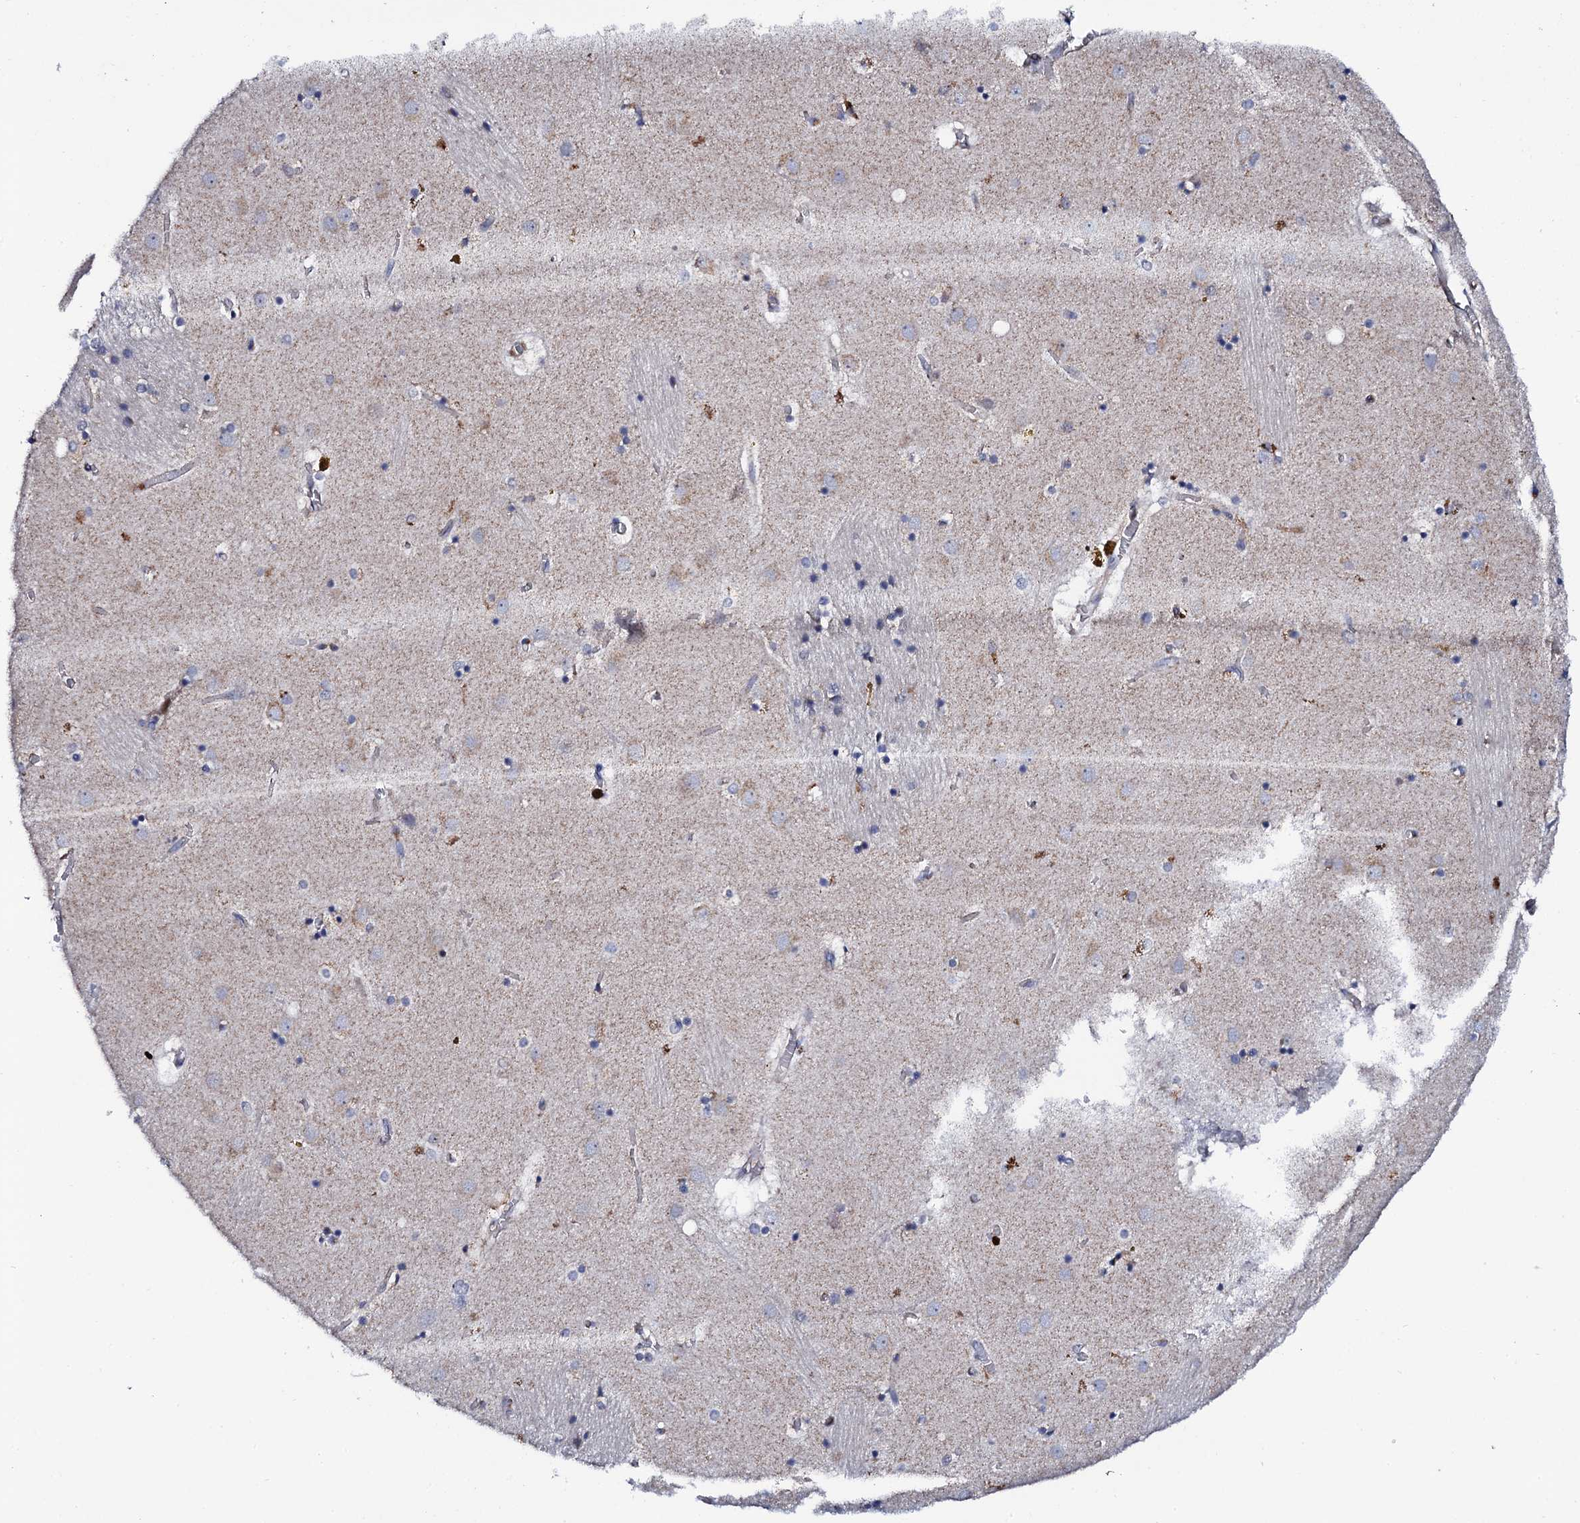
{"staining": {"intensity": "negative", "quantity": "none", "location": "none"}, "tissue": "caudate", "cell_type": "Glial cells", "image_type": "normal", "snomed": [{"axis": "morphology", "description": "Normal tissue, NOS"}, {"axis": "topography", "description": "Lateral ventricle wall"}], "caption": "Immunohistochemistry (IHC) histopathology image of unremarkable caudate: caudate stained with DAB demonstrates no significant protein staining in glial cells.", "gene": "TCIRG1", "patient": {"sex": "male", "age": 70}}